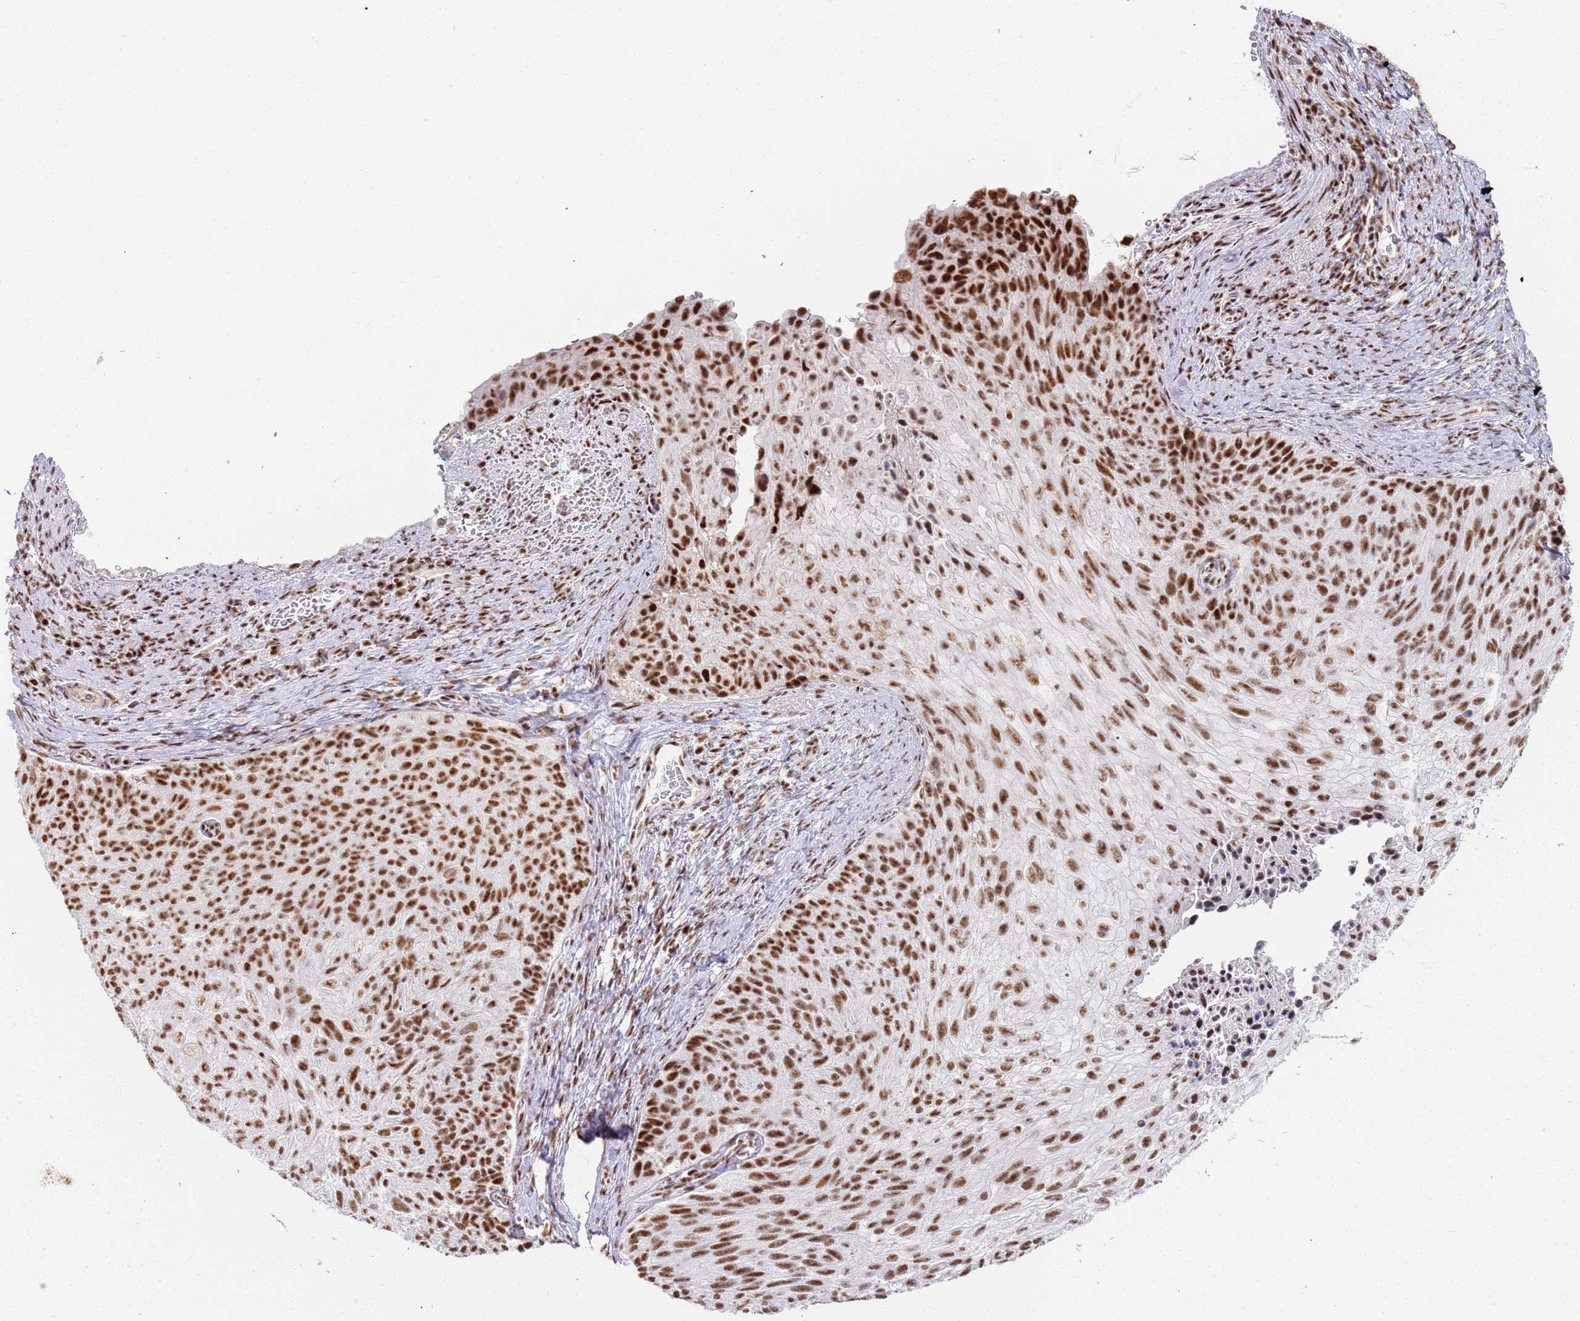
{"staining": {"intensity": "strong", "quantity": ">75%", "location": "nuclear"}, "tissue": "cervical cancer", "cell_type": "Tumor cells", "image_type": "cancer", "snomed": [{"axis": "morphology", "description": "Squamous cell carcinoma, NOS"}, {"axis": "topography", "description": "Cervix"}], "caption": "IHC of human cervical cancer (squamous cell carcinoma) demonstrates high levels of strong nuclear expression in approximately >75% of tumor cells.", "gene": "AKAP8L", "patient": {"sex": "female", "age": 80}}